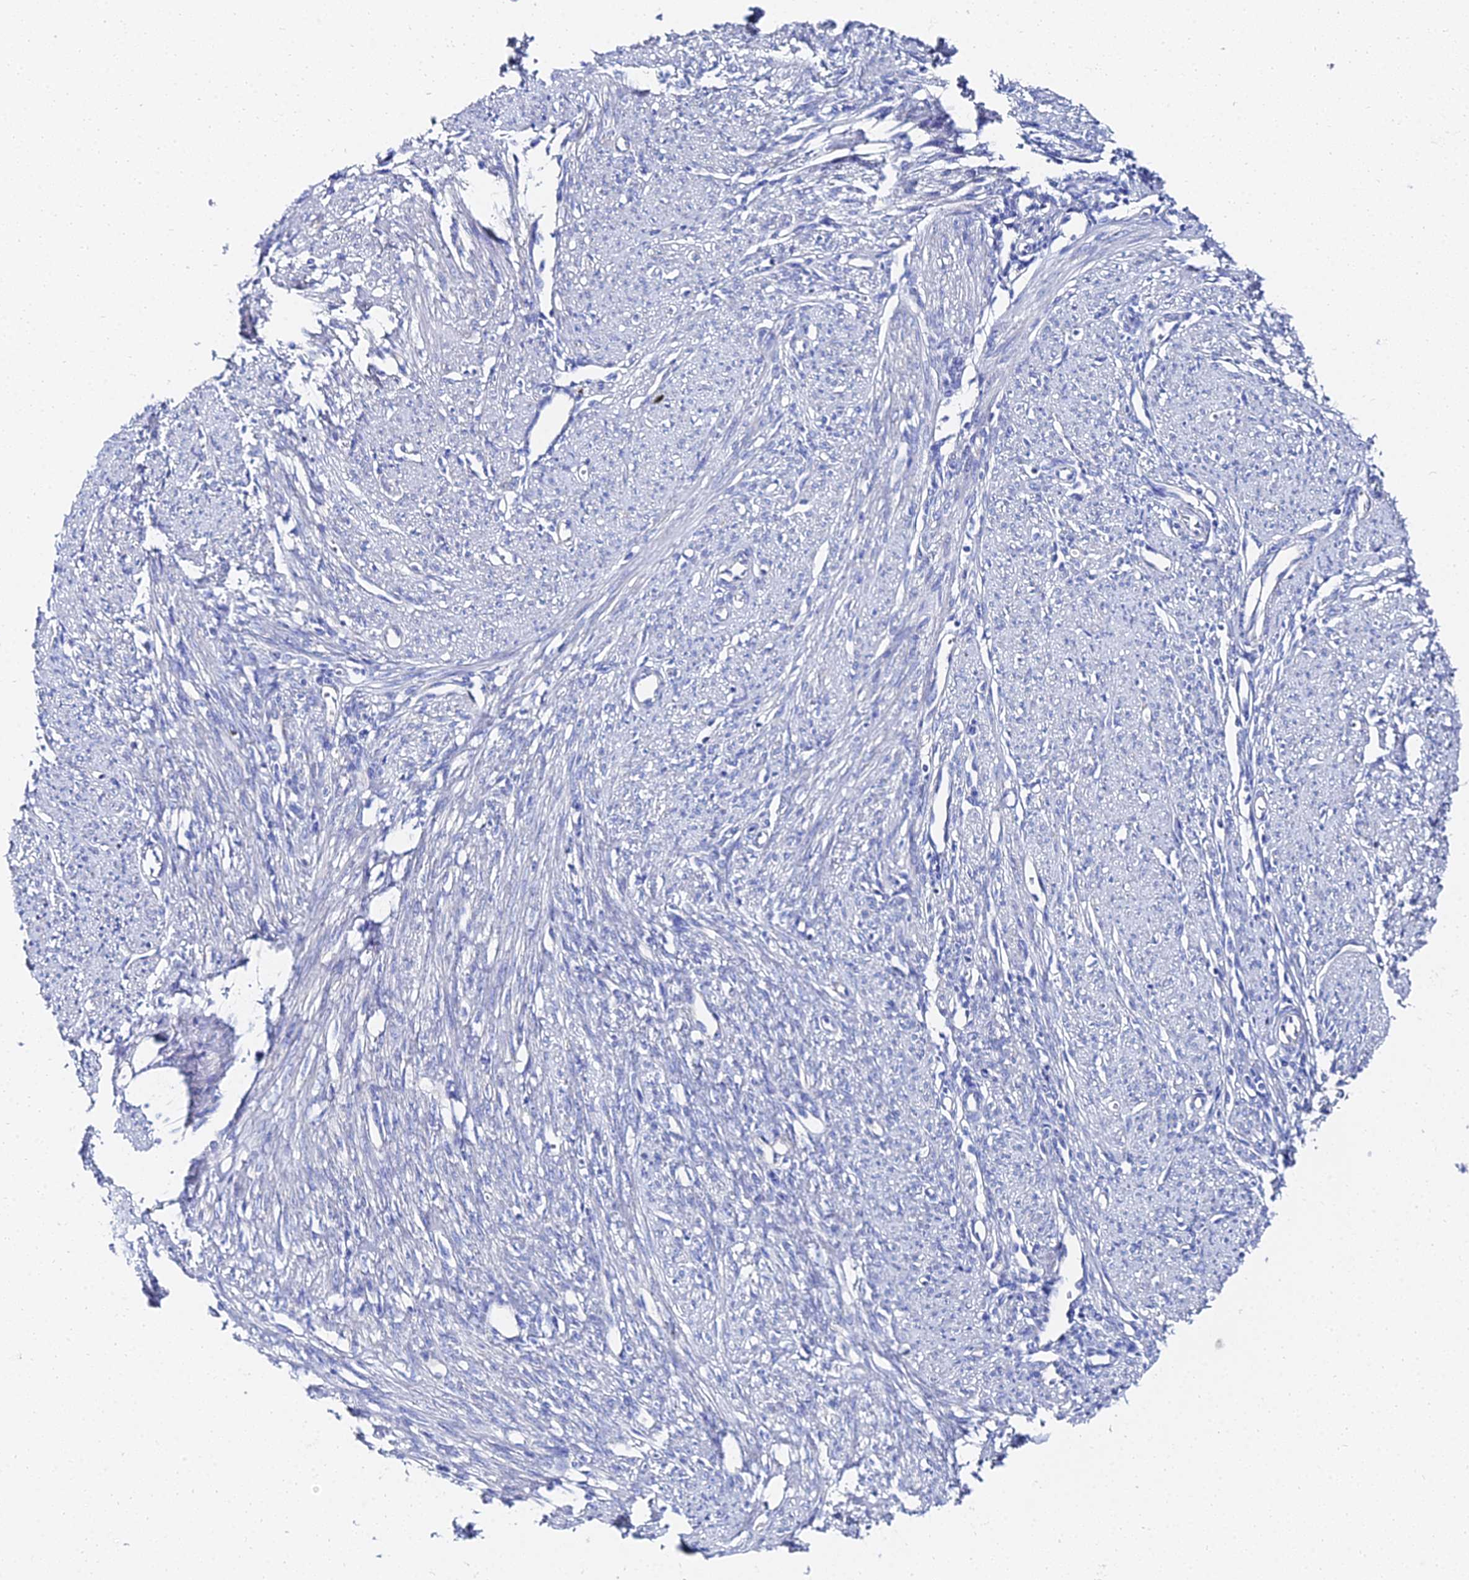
{"staining": {"intensity": "negative", "quantity": "none", "location": "none"}, "tissue": "smooth muscle", "cell_type": "Smooth muscle cells", "image_type": "normal", "snomed": [{"axis": "morphology", "description": "Normal tissue, NOS"}, {"axis": "topography", "description": "Smooth muscle"}, {"axis": "topography", "description": "Uterus"}], "caption": "Immunohistochemistry (IHC) image of unremarkable smooth muscle stained for a protein (brown), which displays no staining in smooth muscle cells. (Immunohistochemistry (IHC), brightfield microscopy, high magnification).", "gene": "PTTG1", "patient": {"sex": "female", "age": 59}}